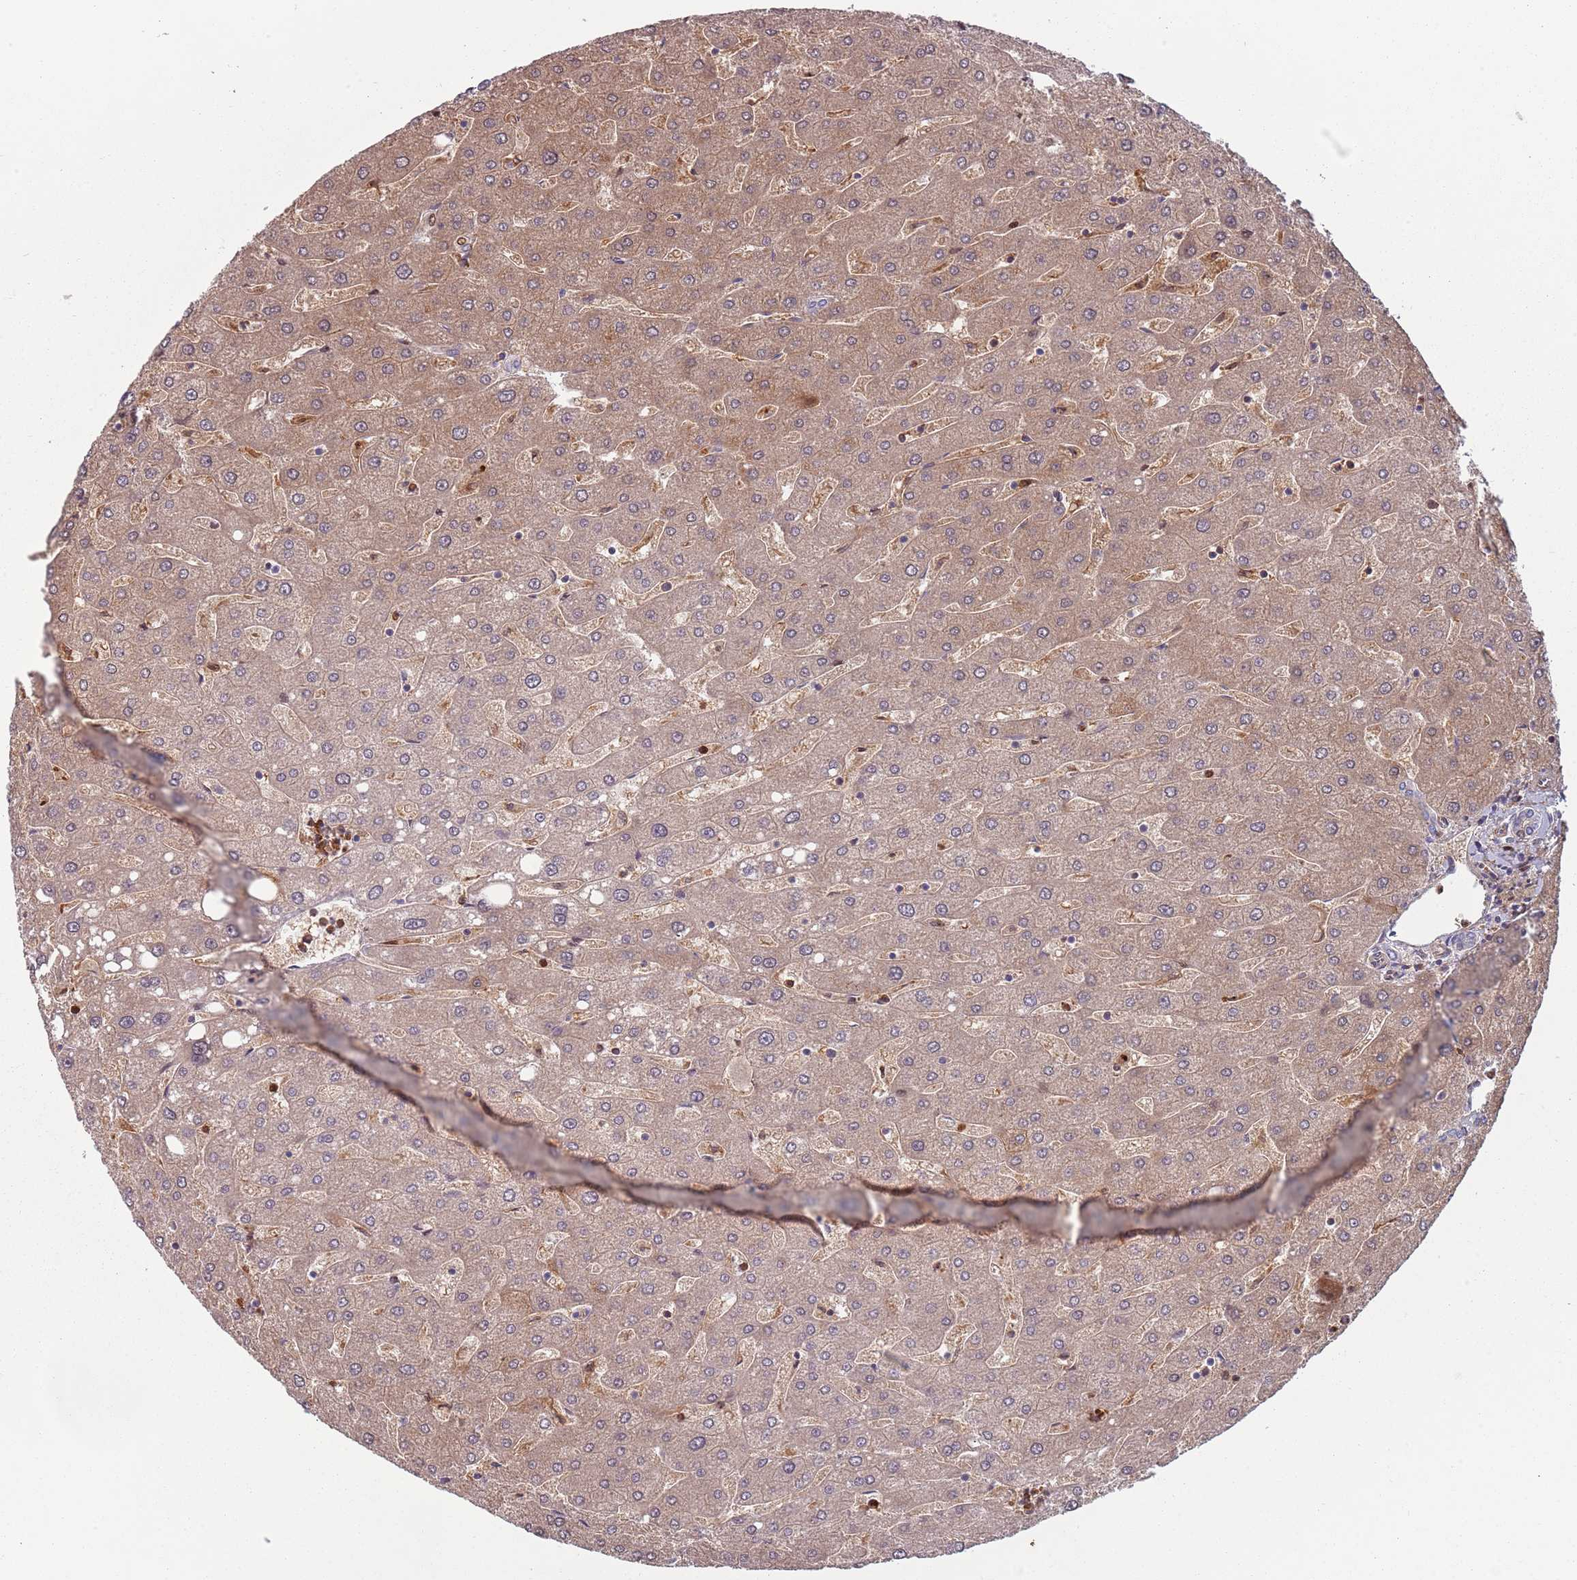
{"staining": {"intensity": "weak", "quantity": "<25%", "location": "cytoplasmic/membranous"}, "tissue": "liver", "cell_type": "Cholangiocytes", "image_type": "normal", "snomed": [{"axis": "morphology", "description": "Normal tissue, NOS"}, {"axis": "topography", "description": "Liver"}], "caption": "IHC of unremarkable human liver demonstrates no staining in cholangiocytes.", "gene": "NADK", "patient": {"sex": "male", "age": 67}}